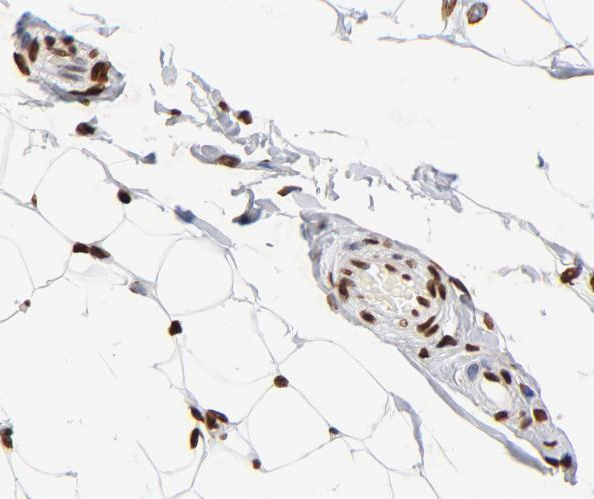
{"staining": {"intensity": "strong", "quantity": ">75%", "location": "nuclear"}, "tissue": "adipose tissue", "cell_type": "Adipocytes", "image_type": "normal", "snomed": [{"axis": "morphology", "description": "Normal tissue, NOS"}, {"axis": "topography", "description": "Soft tissue"}], "caption": "A histopathology image of adipose tissue stained for a protein exhibits strong nuclear brown staining in adipocytes.", "gene": "FBH1", "patient": {"sex": "male", "age": 26}}